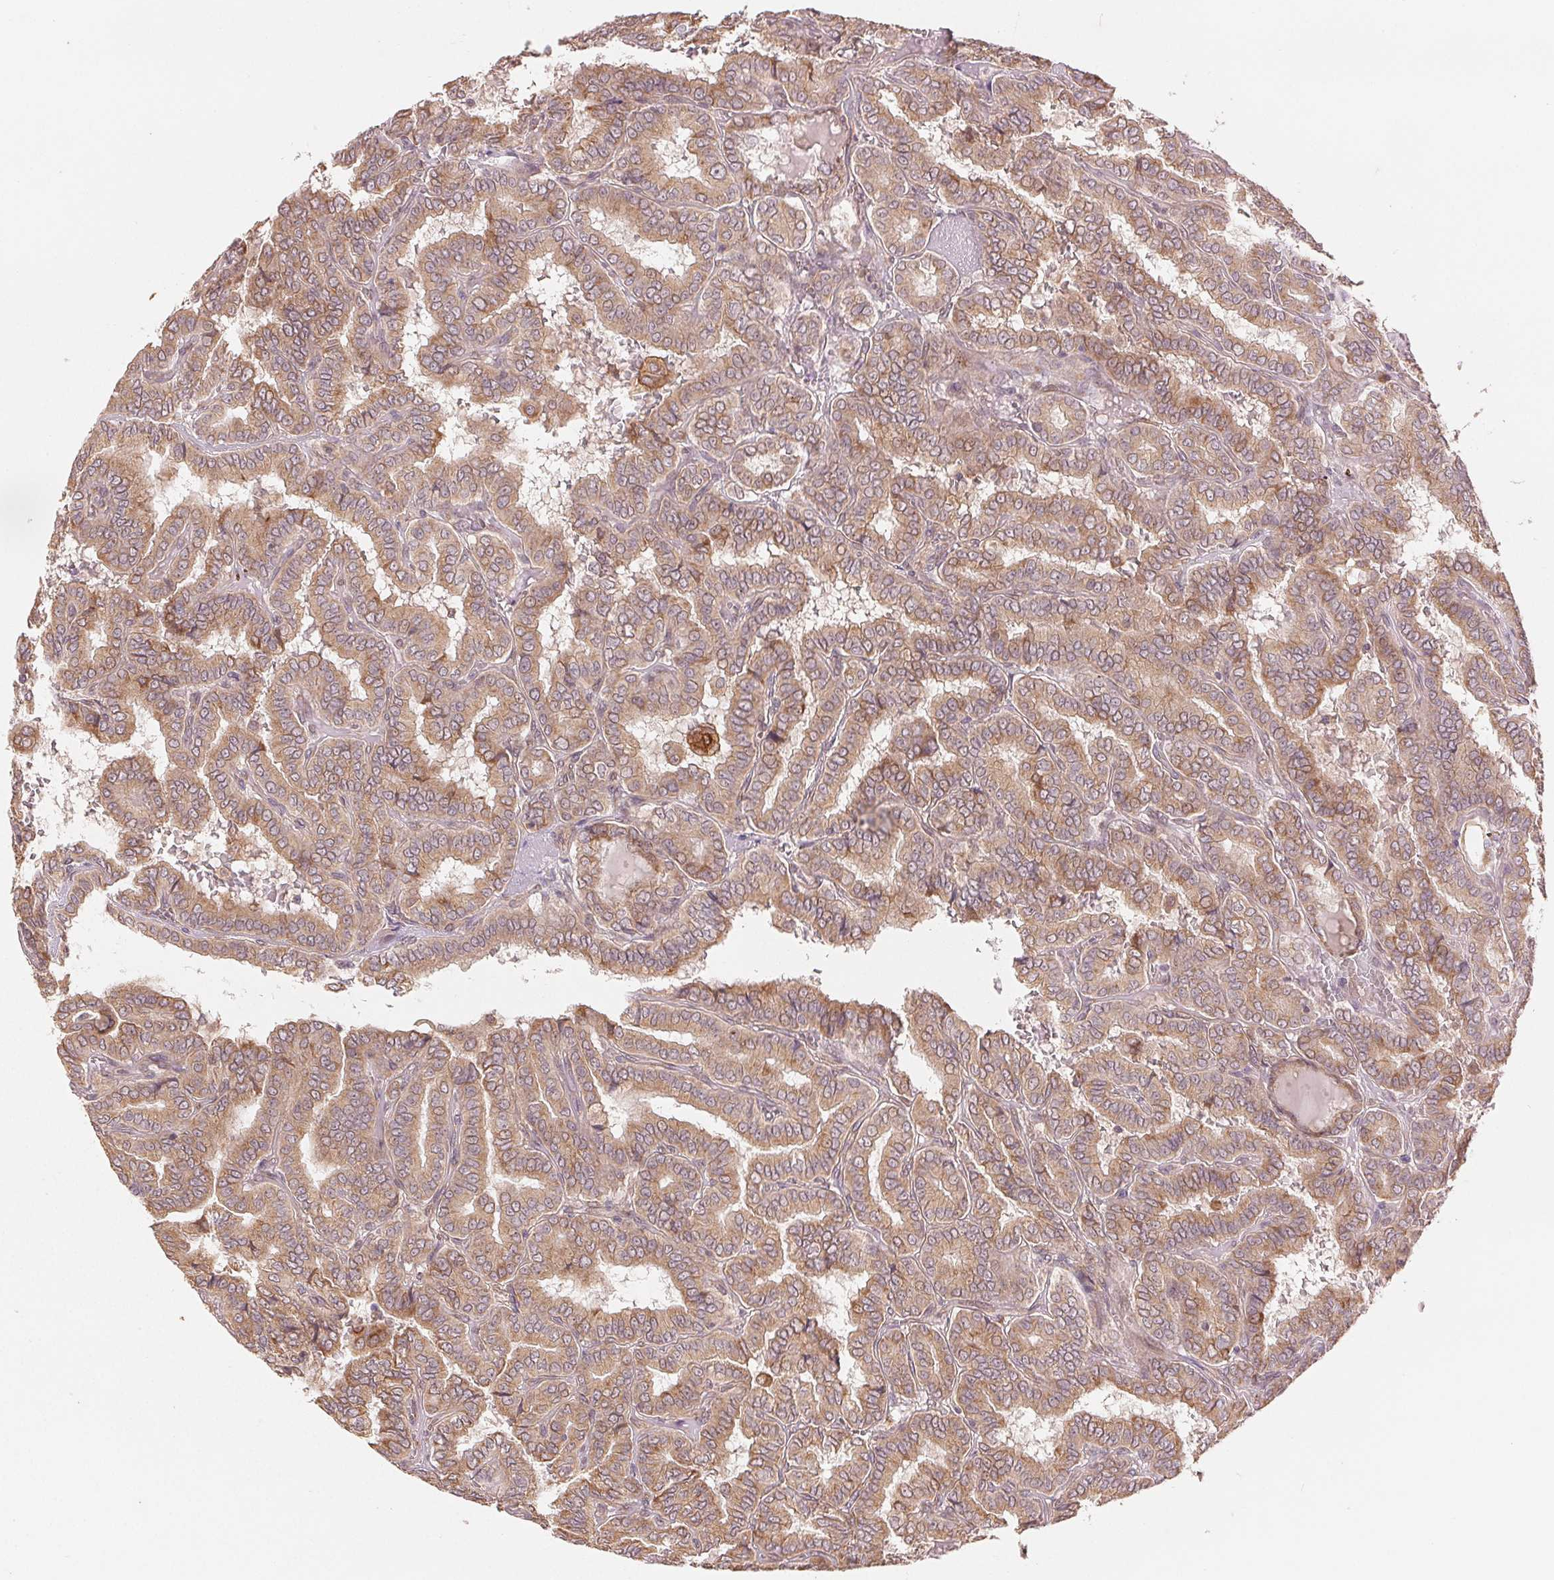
{"staining": {"intensity": "moderate", "quantity": ">75%", "location": "cytoplasmic/membranous"}, "tissue": "thyroid cancer", "cell_type": "Tumor cells", "image_type": "cancer", "snomed": [{"axis": "morphology", "description": "Papillary adenocarcinoma, NOS"}, {"axis": "topography", "description": "Thyroid gland"}], "caption": "There is medium levels of moderate cytoplasmic/membranous staining in tumor cells of thyroid cancer (papillary adenocarcinoma), as demonstrated by immunohistochemical staining (brown color).", "gene": "SLC20A1", "patient": {"sex": "female", "age": 46}}